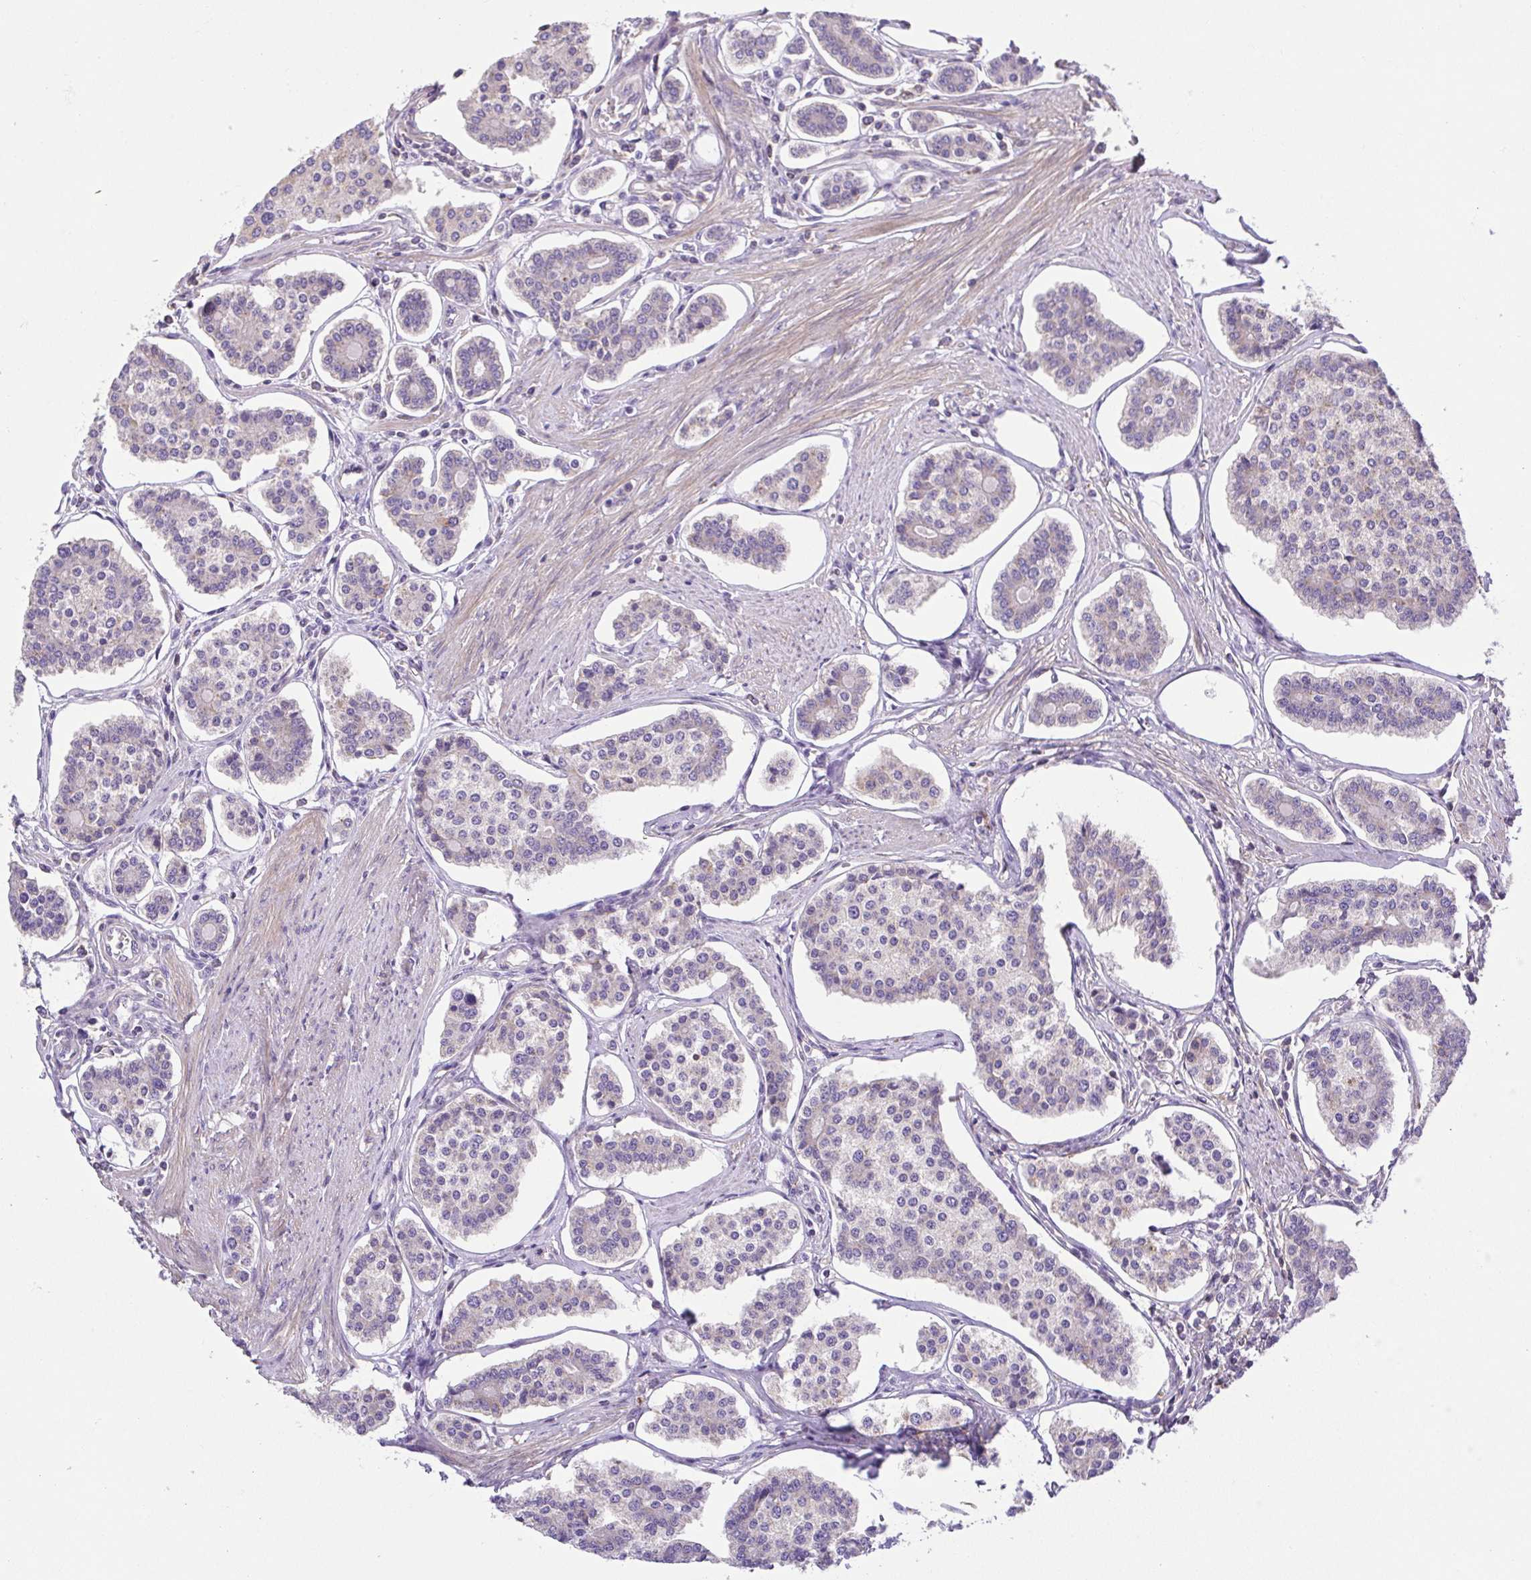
{"staining": {"intensity": "weak", "quantity": "<25%", "location": "cytoplasmic/membranous"}, "tissue": "carcinoid", "cell_type": "Tumor cells", "image_type": "cancer", "snomed": [{"axis": "morphology", "description": "Carcinoid, malignant, NOS"}, {"axis": "topography", "description": "Small intestine"}], "caption": "Carcinoid (malignant) was stained to show a protein in brown. There is no significant staining in tumor cells.", "gene": "PRR14L", "patient": {"sex": "female", "age": 65}}